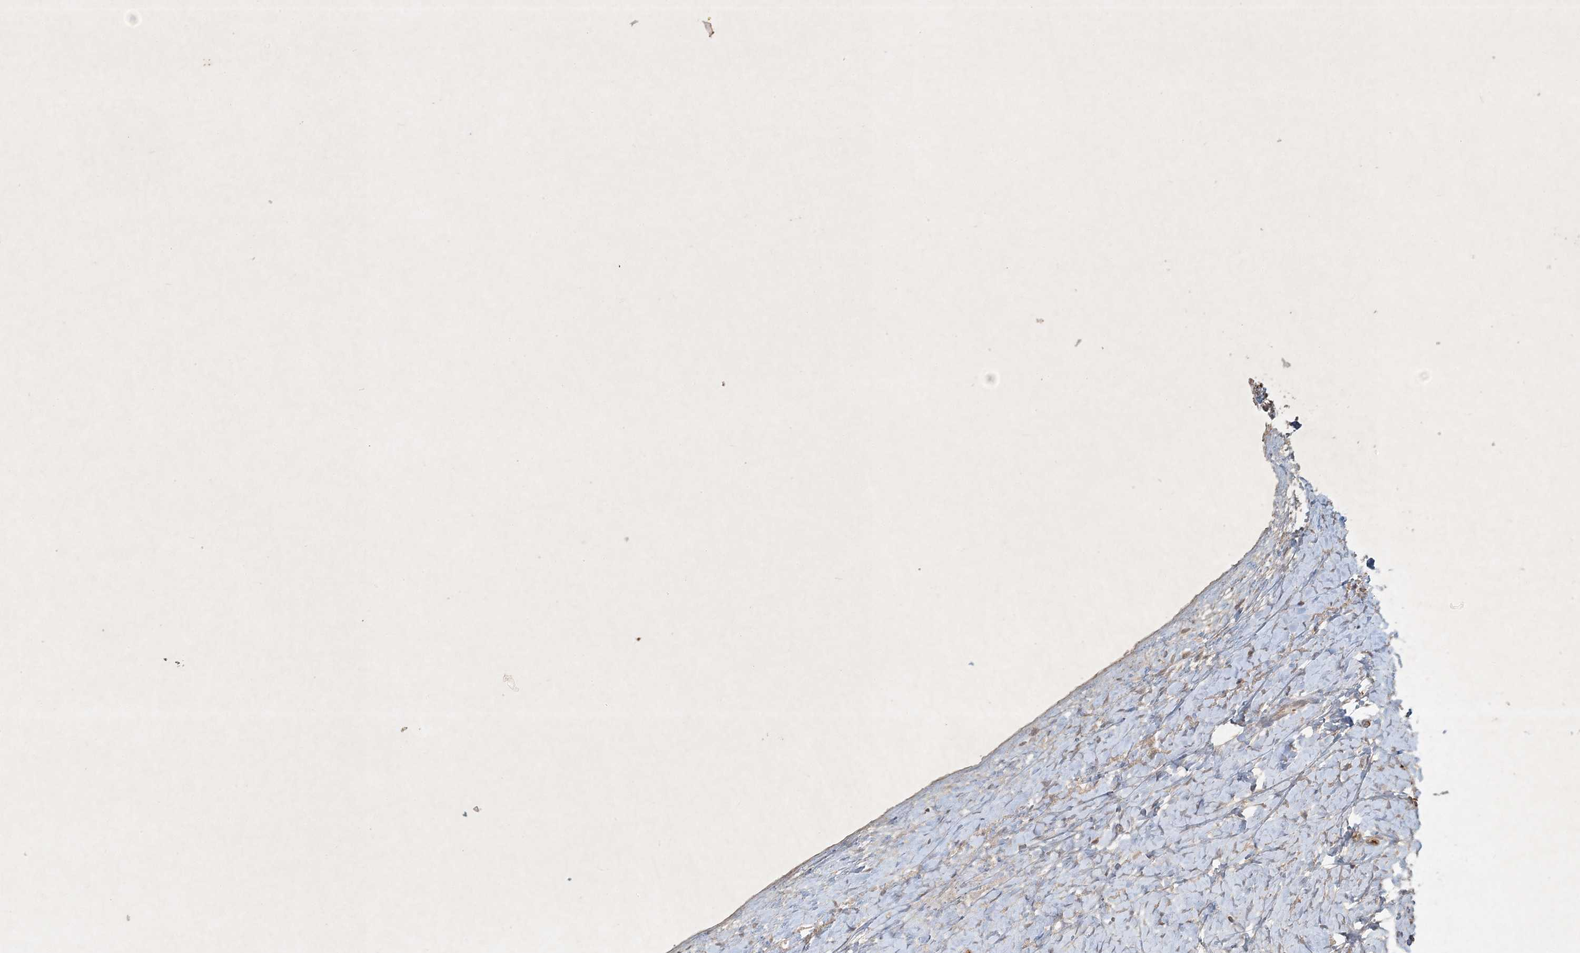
{"staining": {"intensity": "moderate", "quantity": "25%-75%", "location": "cytoplasmic/membranous"}, "tissue": "ovary", "cell_type": "Follicle cells", "image_type": "normal", "snomed": [{"axis": "morphology", "description": "Normal tissue, NOS"}, {"axis": "morphology", "description": "Developmental malformation"}, {"axis": "topography", "description": "Ovary"}], "caption": "Immunohistochemistry image of unremarkable human ovary stained for a protein (brown), which exhibits medium levels of moderate cytoplasmic/membranous positivity in approximately 25%-75% of follicle cells.", "gene": "TNFAIP6", "patient": {"sex": "female", "age": 39}}